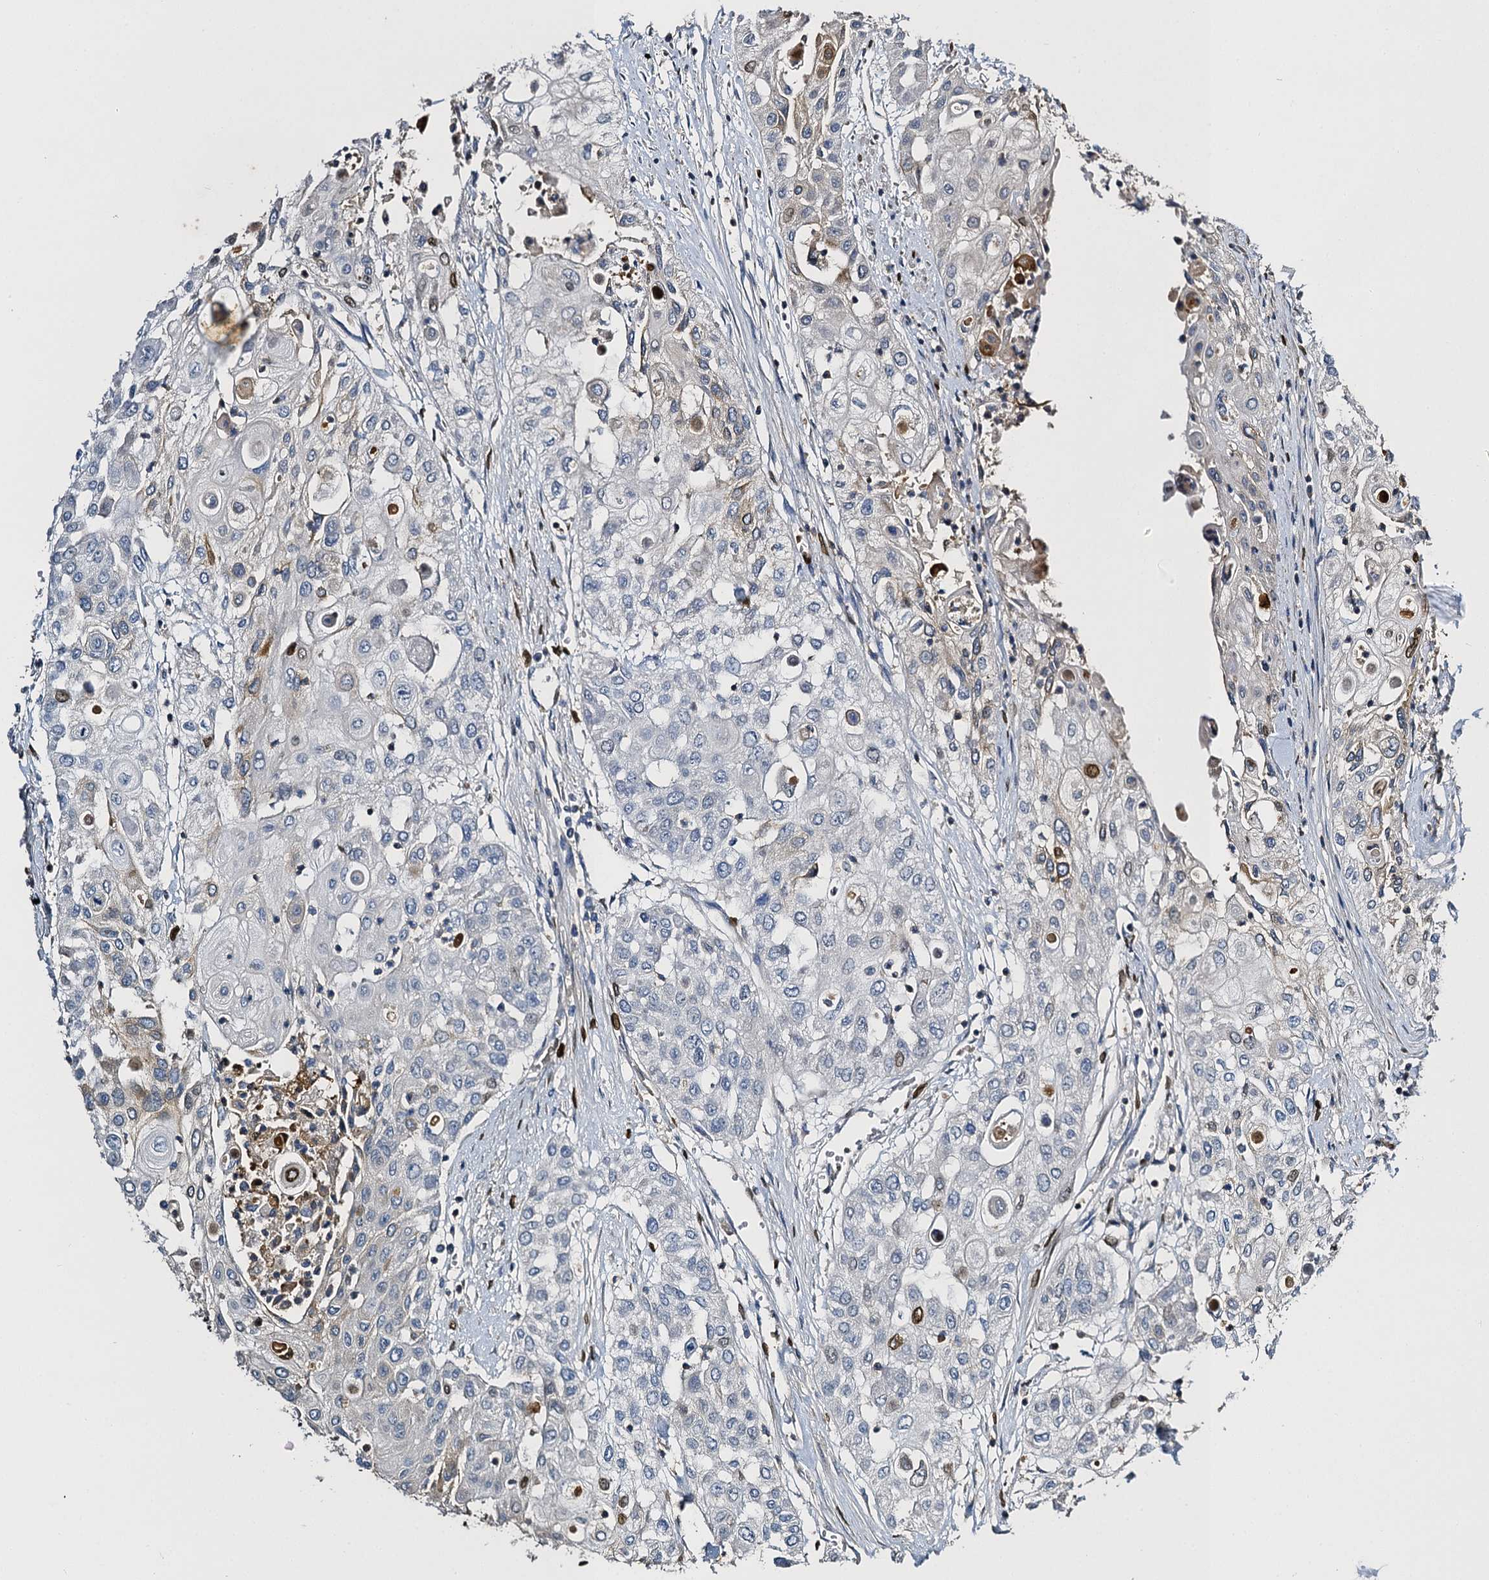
{"staining": {"intensity": "moderate", "quantity": "<25%", "location": "nuclear"}, "tissue": "urothelial cancer", "cell_type": "Tumor cells", "image_type": "cancer", "snomed": [{"axis": "morphology", "description": "Urothelial carcinoma, High grade"}, {"axis": "topography", "description": "Urinary bladder"}], "caption": "Urothelial cancer was stained to show a protein in brown. There is low levels of moderate nuclear staining in approximately <25% of tumor cells. The protein of interest is shown in brown color, while the nuclei are stained blue.", "gene": "SLC11A2", "patient": {"sex": "female", "age": 79}}